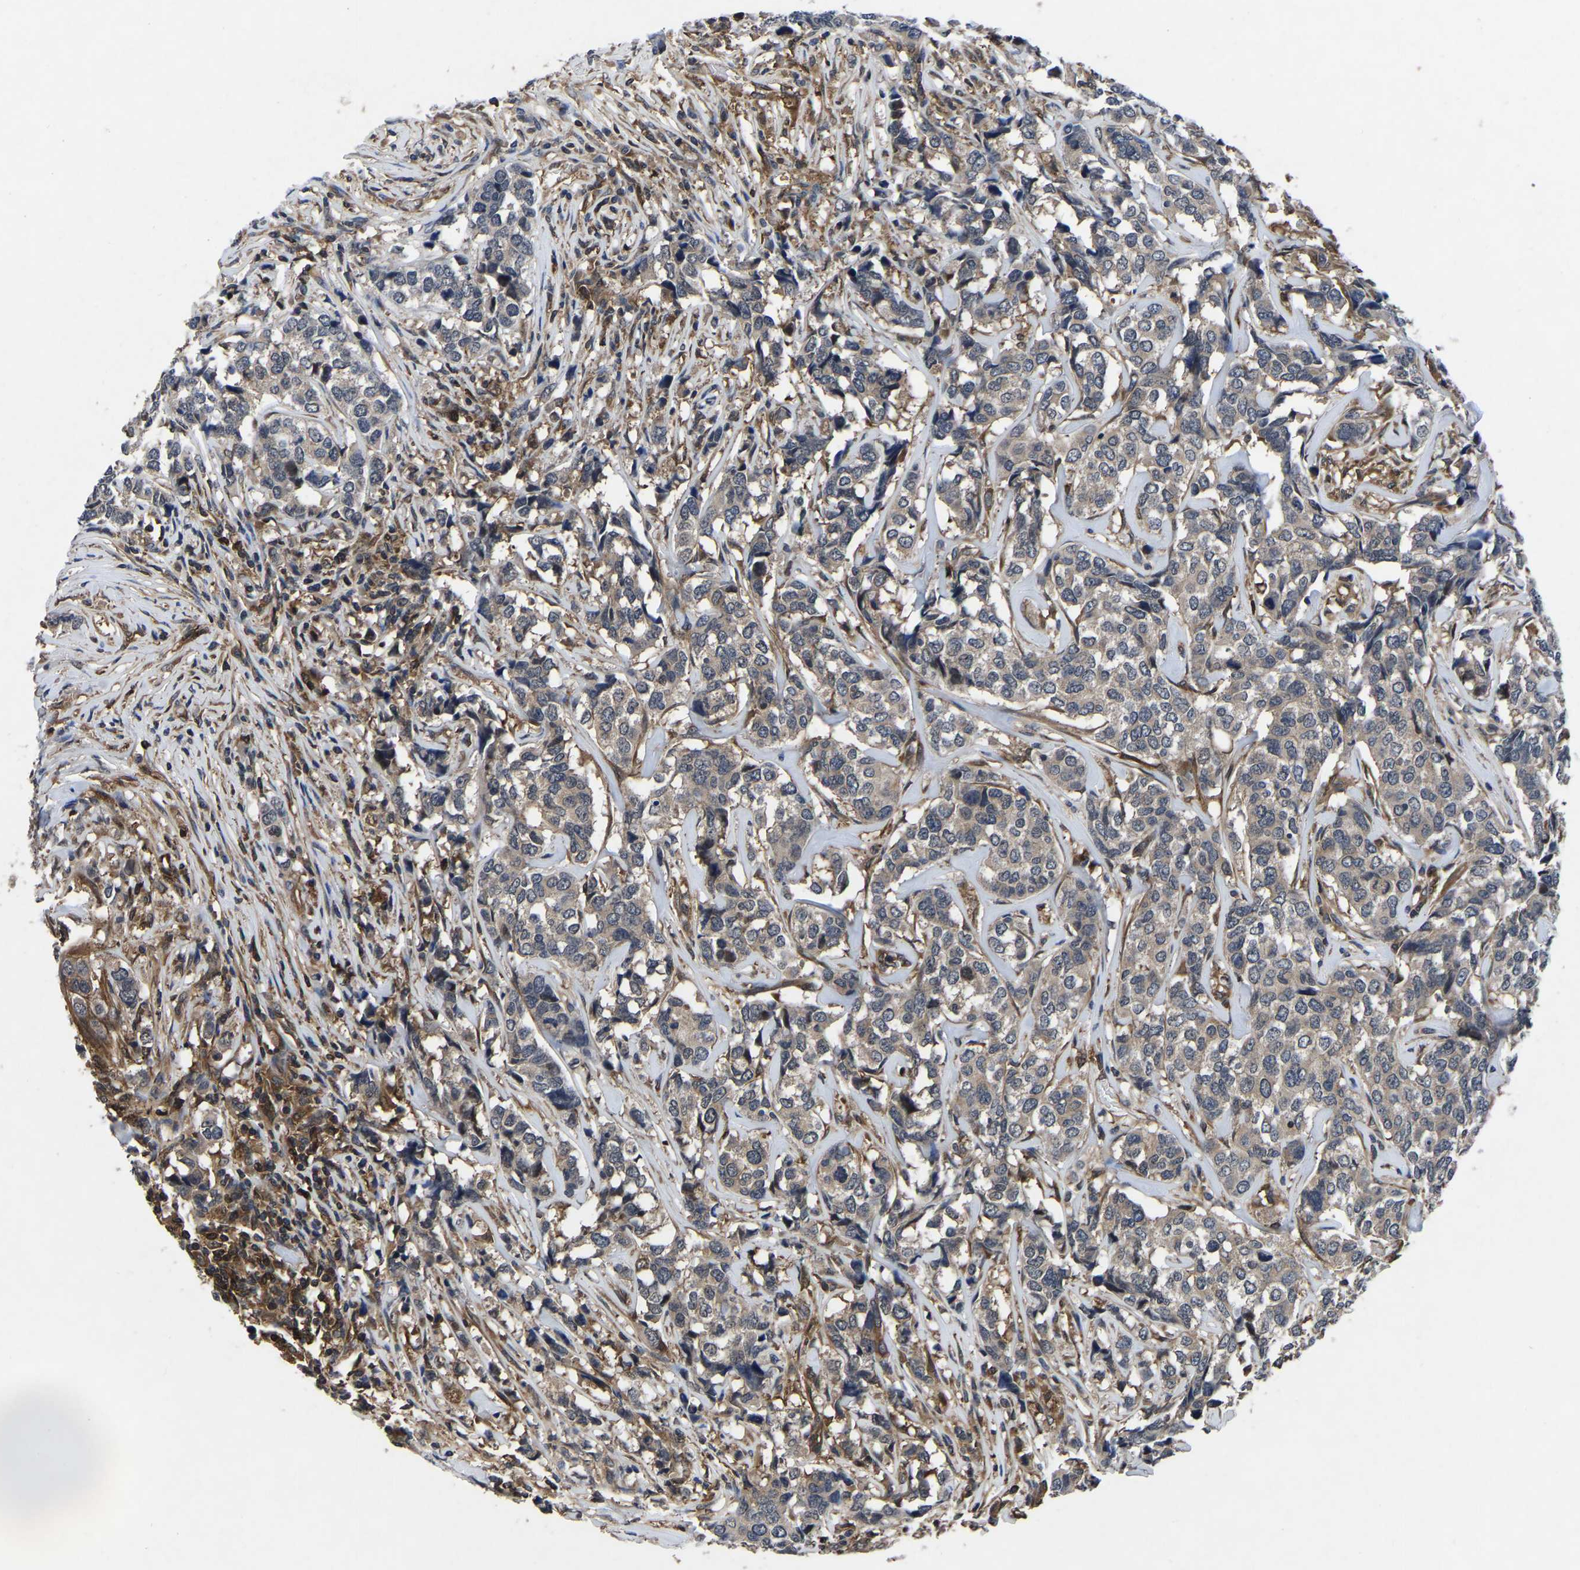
{"staining": {"intensity": "moderate", "quantity": "25%-75%", "location": "cytoplasmic/membranous"}, "tissue": "breast cancer", "cell_type": "Tumor cells", "image_type": "cancer", "snomed": [{"axis": "morphology", "description": "Lobular carcinoma"}, {"axis": "topography", "description": "Breast"}], "caption": "Protein staining of breast lobular carcinoma tissue demonstrates moderate cytoplasmic/membranous staining in about 25%-75% of tumor cells.", "gene": "FGD5", "patient": {"sex": "female", "age": 59}}